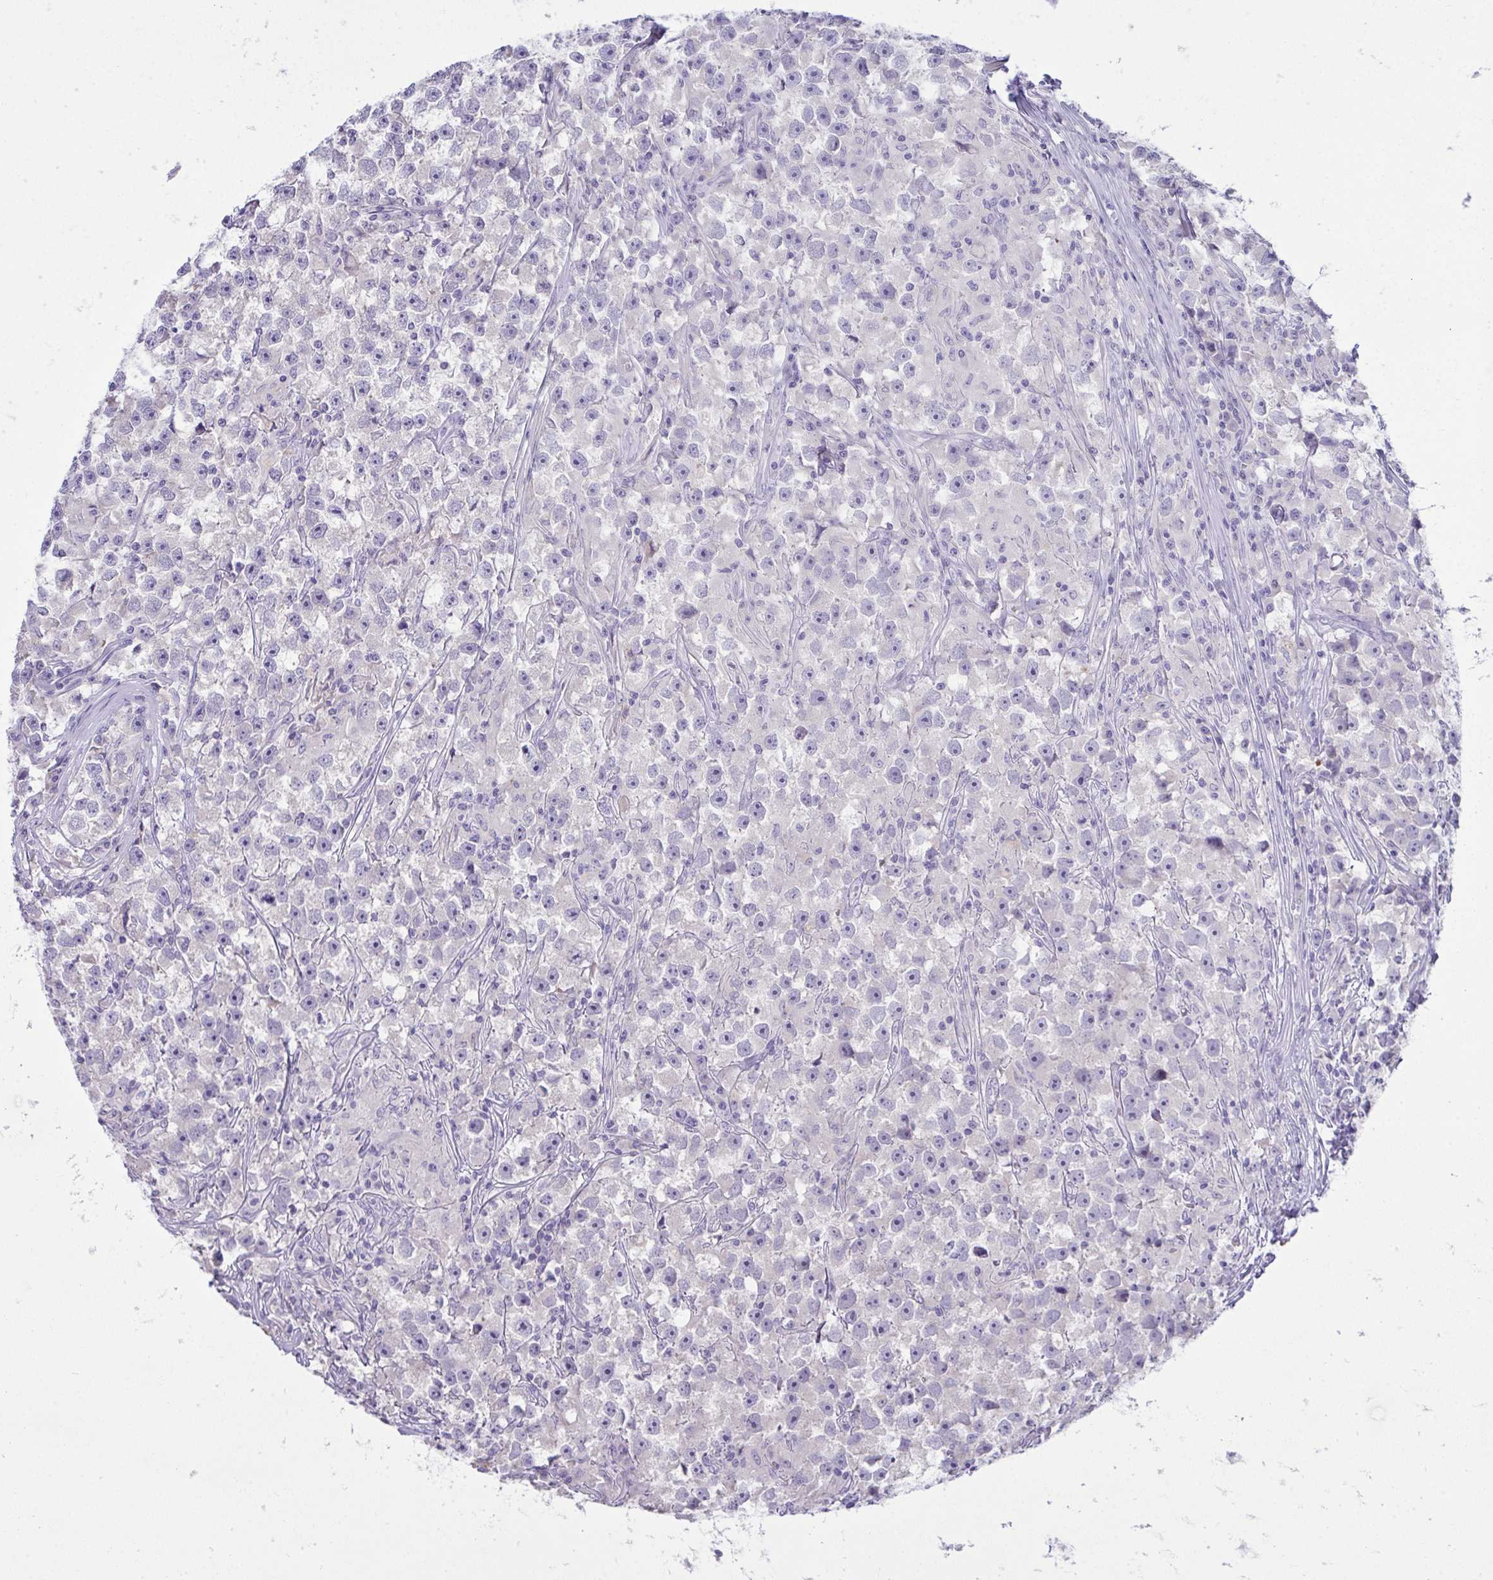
{"staining": {"intensity": "negative", "quantity": "none", "location": "none"}, "tissue": "testis cancer", "cell_type": "Tumor cells", "image_type": "cancer", "snomed": [{"axis": "morphology", "description": "Seminoma, NOS"}, {"axis": "topography", "description": "Testis"}], "caption": "DAB (3,3'-diaminobenzidine) immunohistochemical staining of human testis cancer shows no significant expression in tumor cells.", "gene": "GLB1L2", "patient": {"sex": "male", "age": 33}}